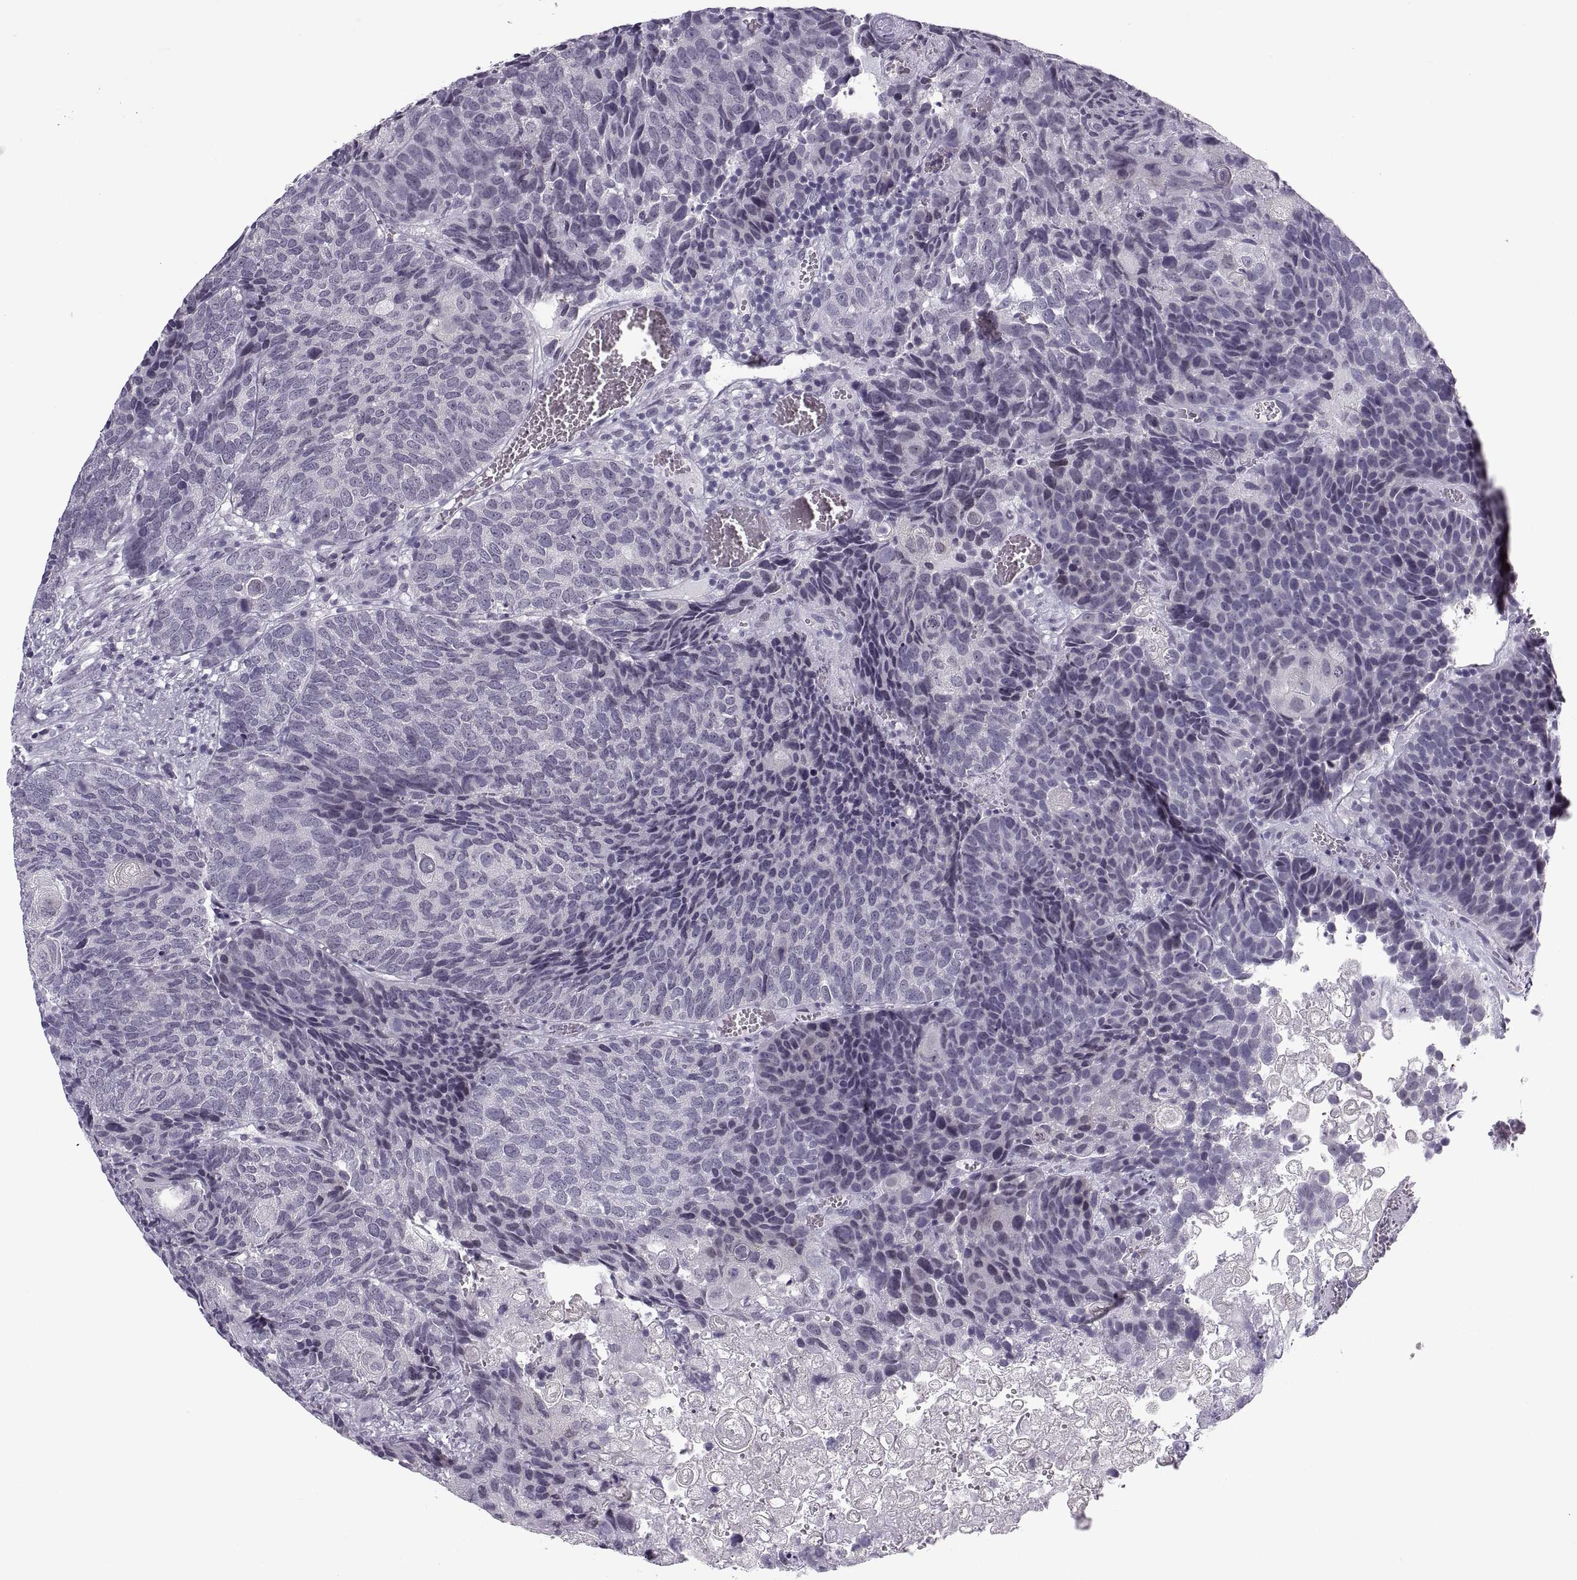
{"staining": {"intensity": "negative", "quantity": "none", "location": "none"}, "tissue": "urothelial cancer", "cell_type": "Tumor cells", "image_type": "cancer", "snomed": [{"axis": "morphology", "description": "Urothelial carcinoma, Low grade"}, {"axis": "topography", "description": "Urinary bladder"}], "caption": "Image shows no significant protein expression in tumor cells of low-grade urothelial carcinoma. (IHC, brightfield microscopy, high magnification).", "gene": "TBC1D3G", "patient": {"sex": "female", "age": 62}}